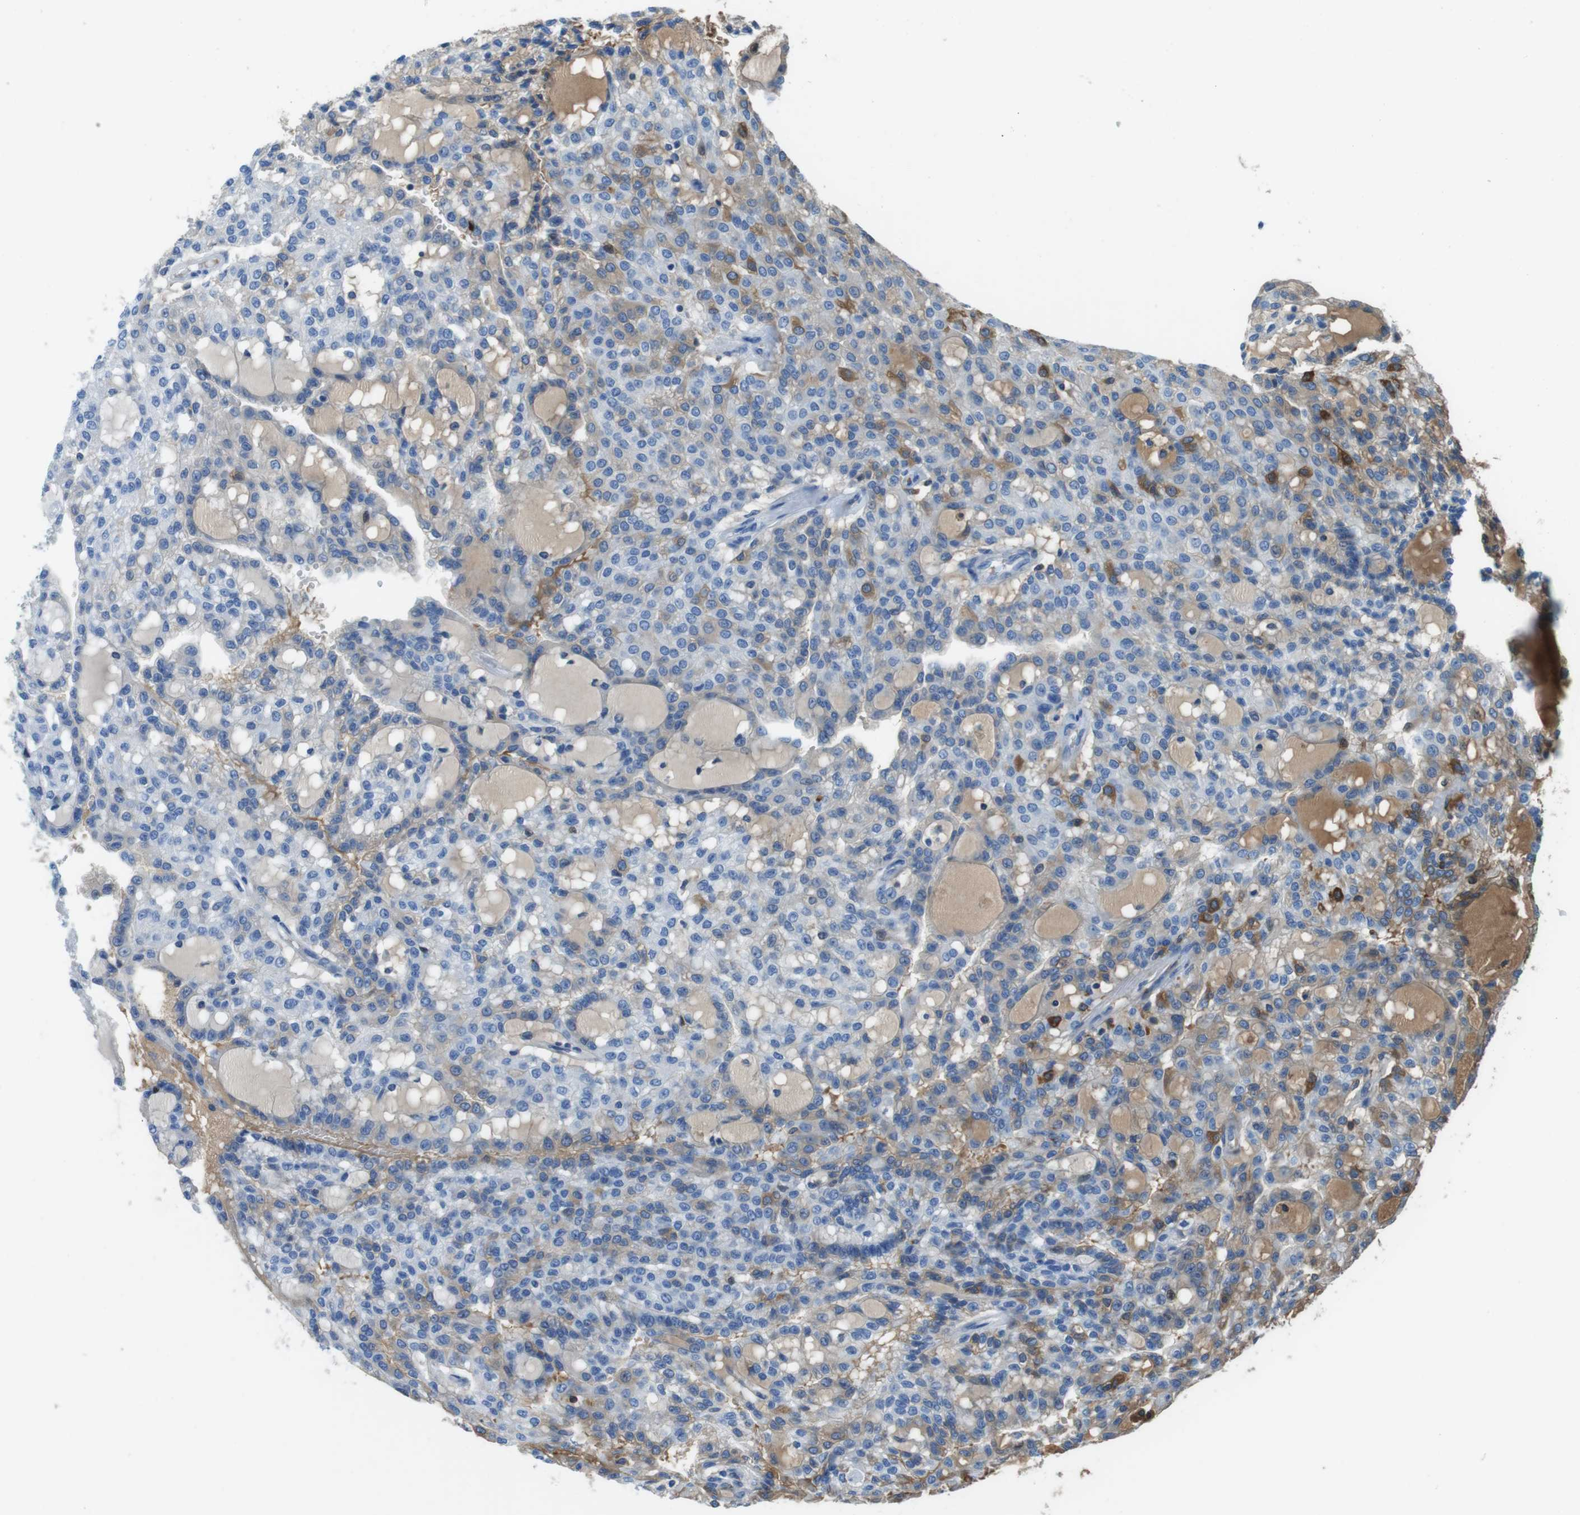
{"staining": {"intensity": "moderate", "quantity": "<25%", "location": "cytoplasmic/membranous"}, "tissue": "renal cancer", "cell_type": "Tumor cells", "image_type": "cancer", "snomed": [{"axis": "morphology", "description": "Adenocarcinoma, NOS"}, {"axis": "topography", "description": "Kidney"}], "caption": "IHC staining of renal cancer, which displays low levels of moderate cytoplasmic/membranous staining in about <25% of tumor cells indicating moderate cytoplasmic/membranous protein staining. The staining was performed using DAB (3,3'-diaminobenzidine) (brown) for protein detection and nuclei were counterstained in hematoxylin (blue).", "gene": "TMPRSS15", "patient": {"sex": "male", "age": 63}}